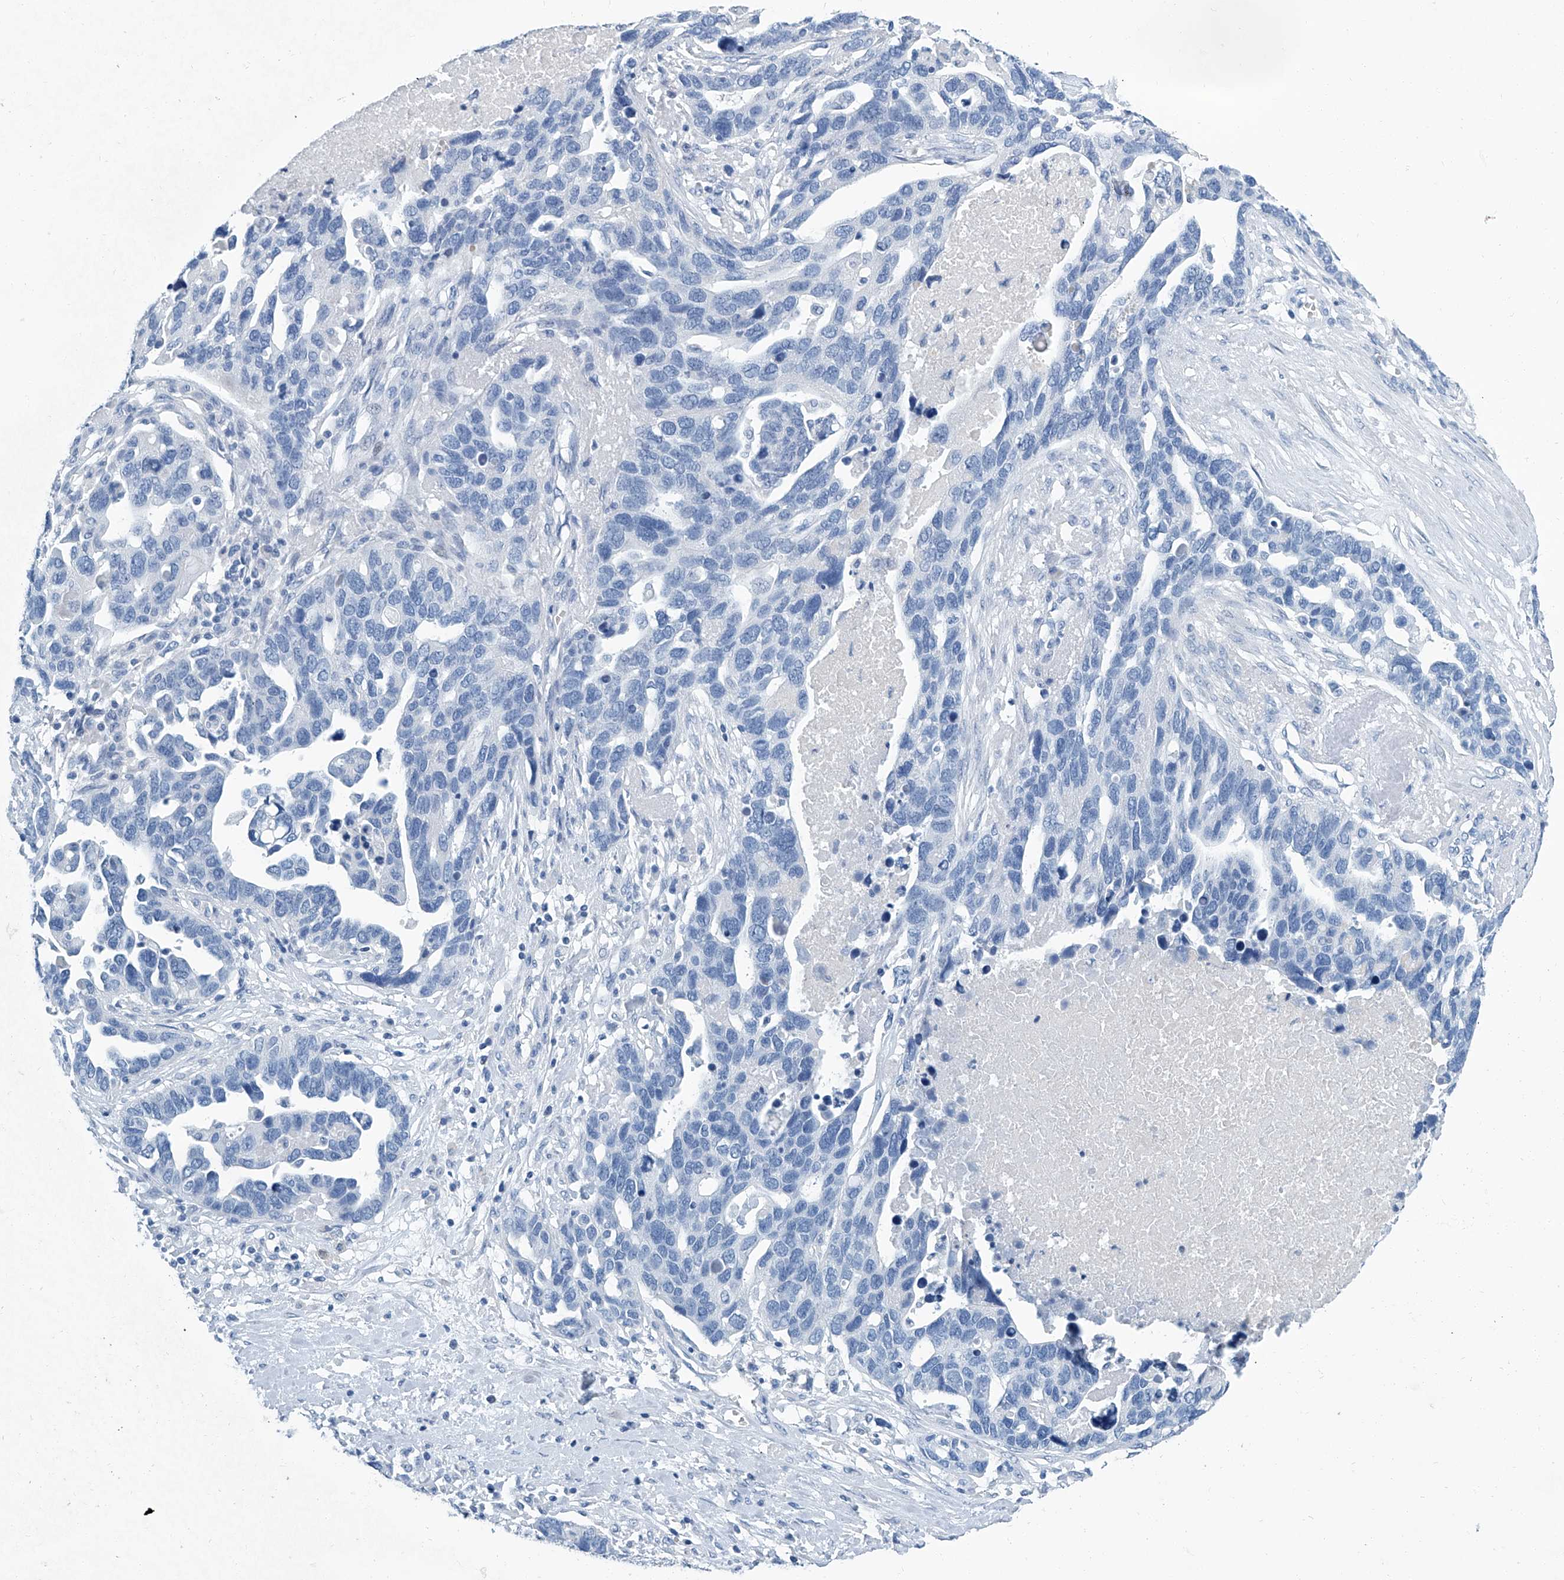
{"staining": {"intensity": "negative", "quantity": "none", "location": "none"}, "tissue": "ovarian cancer", "cell_type": "Tumor cells", "image_type": "cancer", "snomed": [{"axis": "morphology", "description": "Cystadenocarcinoma, serous, NOS"}, {"axis": "topography", "description": "Ovary"}], "caption": "Immunohistochemistry photomicrograph of neoplastic tissue: human ovarian cancer (serous cystadenocarcinoma) stained with DAB (3,3'-diaminobenzidine) reveals no significant protein positivity in tumor cells.", "gene": "CYP2A7", "patient": {"sex": "female", "age": 54}}